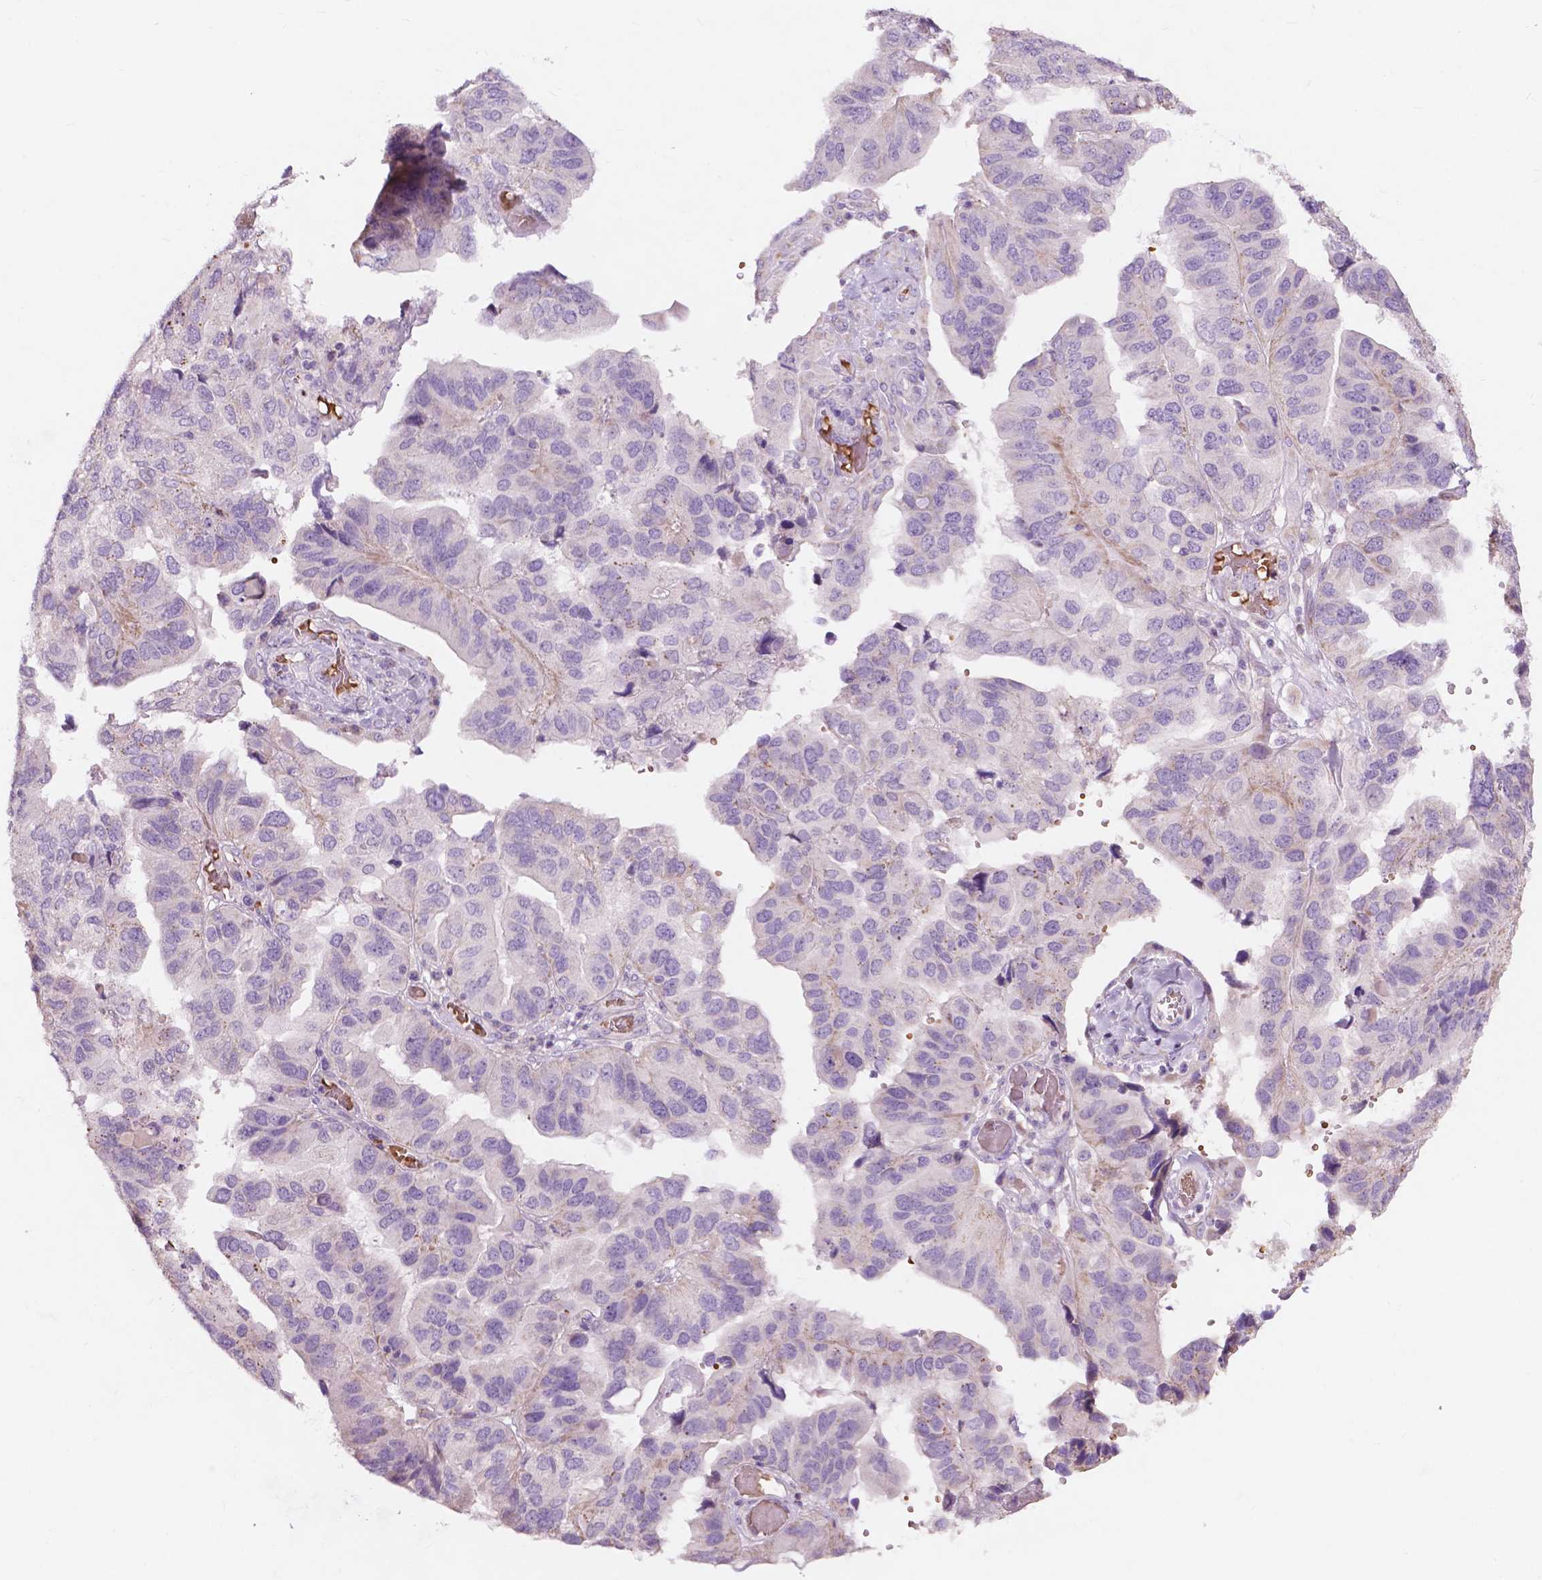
{"staining": {"intensity": "negative", "quantity": "none", "location": "none"}, "tissue": "ovarian cancer", "cell_type": "Tumor cells", "image_type": "cancer", "snomed": [{"axis": "morphology", "description": "Cystadenocarcinoma, serous, NOS"}, {"axis": "topography", "description": "Ovary"}], "caption": "Tumor cells show no significant protein expression in ovarian cancer (serous cystadenocarcinoma).", "gene": "NDUFS1", "patient": {"sex": "female", "age": 79}}